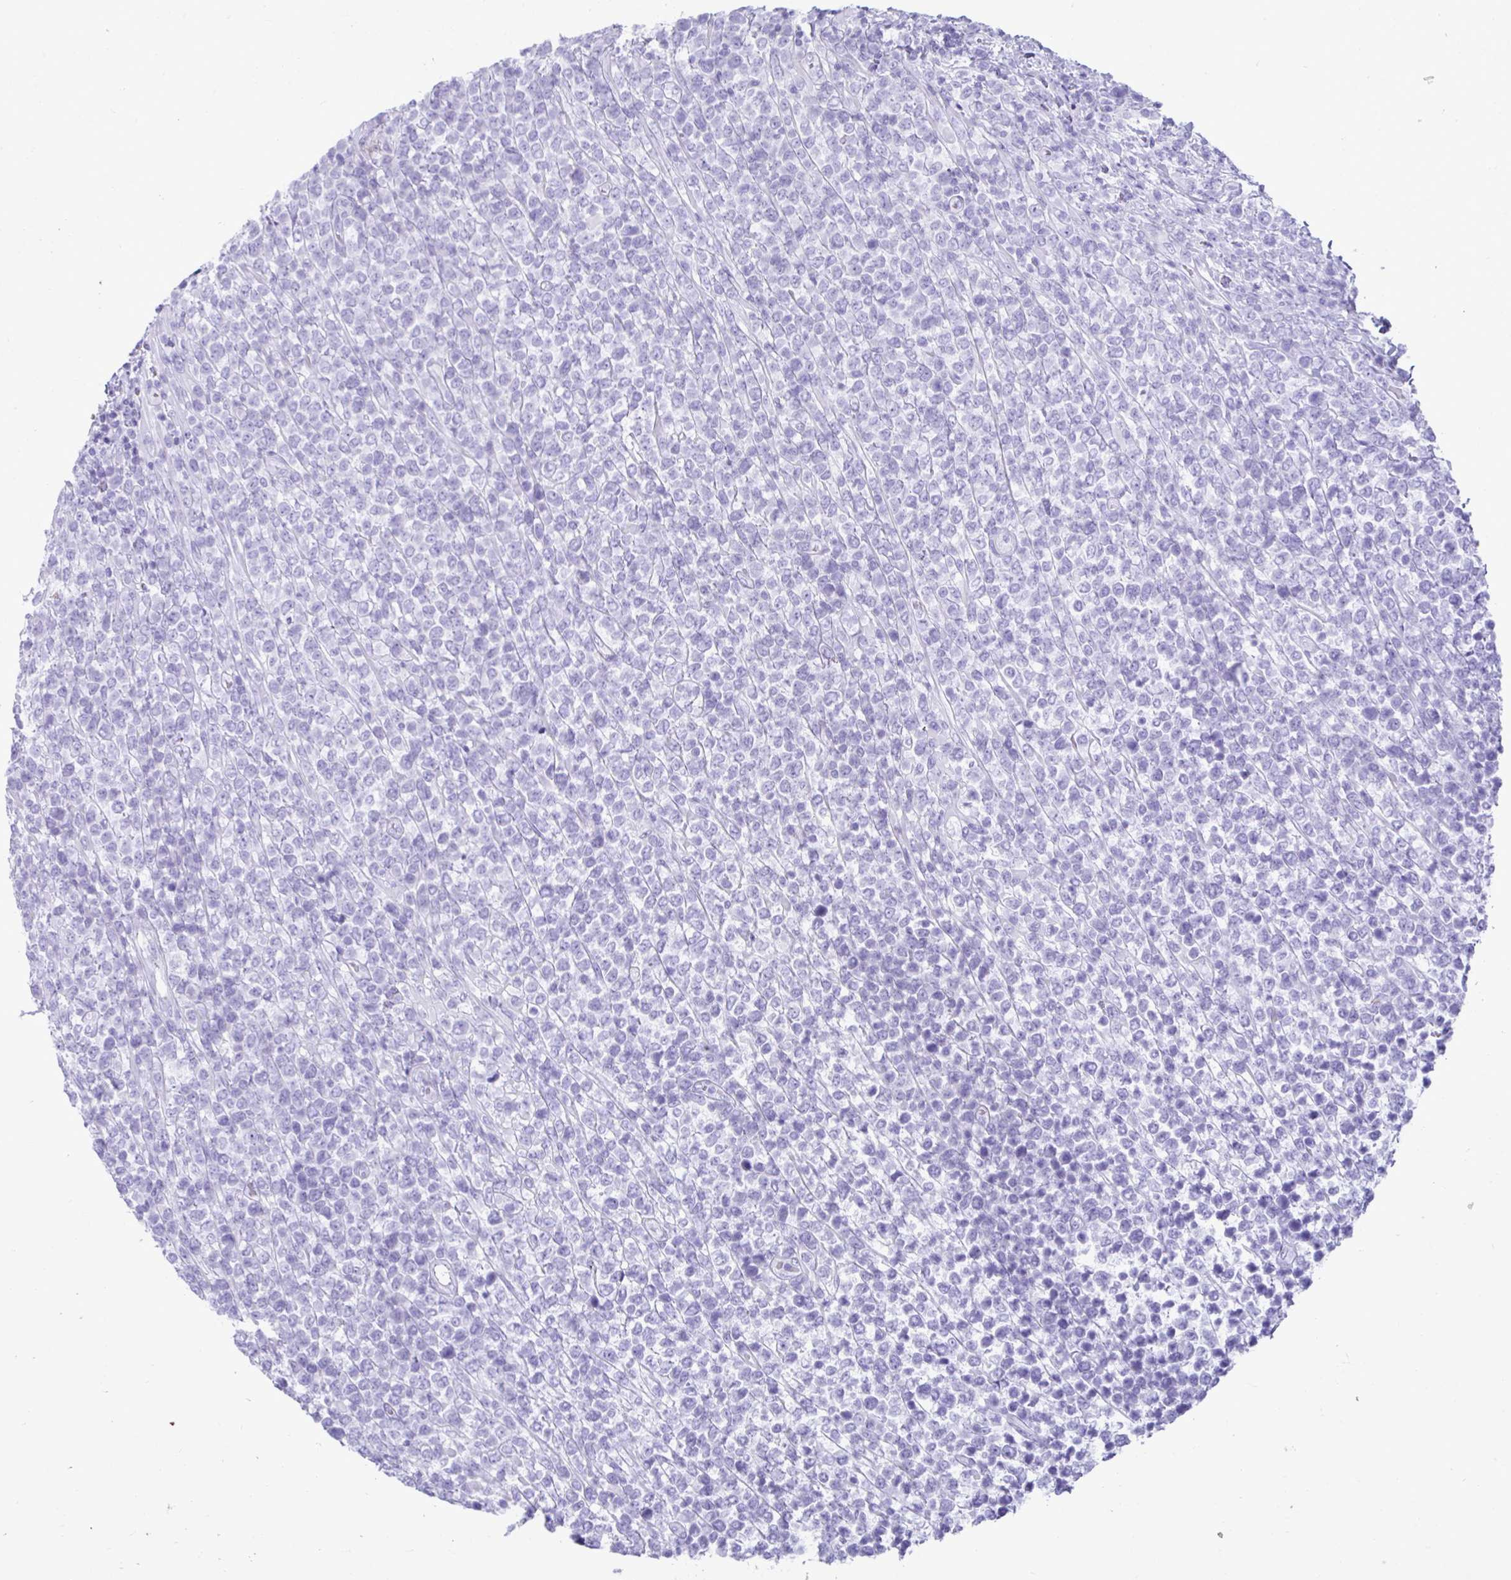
{"staining": {"intensity": "negative", "quantity": "none", "location": "none"}, "tissue": "lymphoma", "cell_type": "Tumor cells", "image_type": "cancer", "snomed": [{"axis": "morphology", "description": "Malignant lymphoma, non-Hodgkin's type, High grade"}, {"axis": "topography", "description": "Soft tissue"}], "caption": "Lymphoma was stained to show a protein in brown. There is no significant positivity in tumor cells.", "gene": "PSCA", "patient": {"sex": "female", "age": 56}}